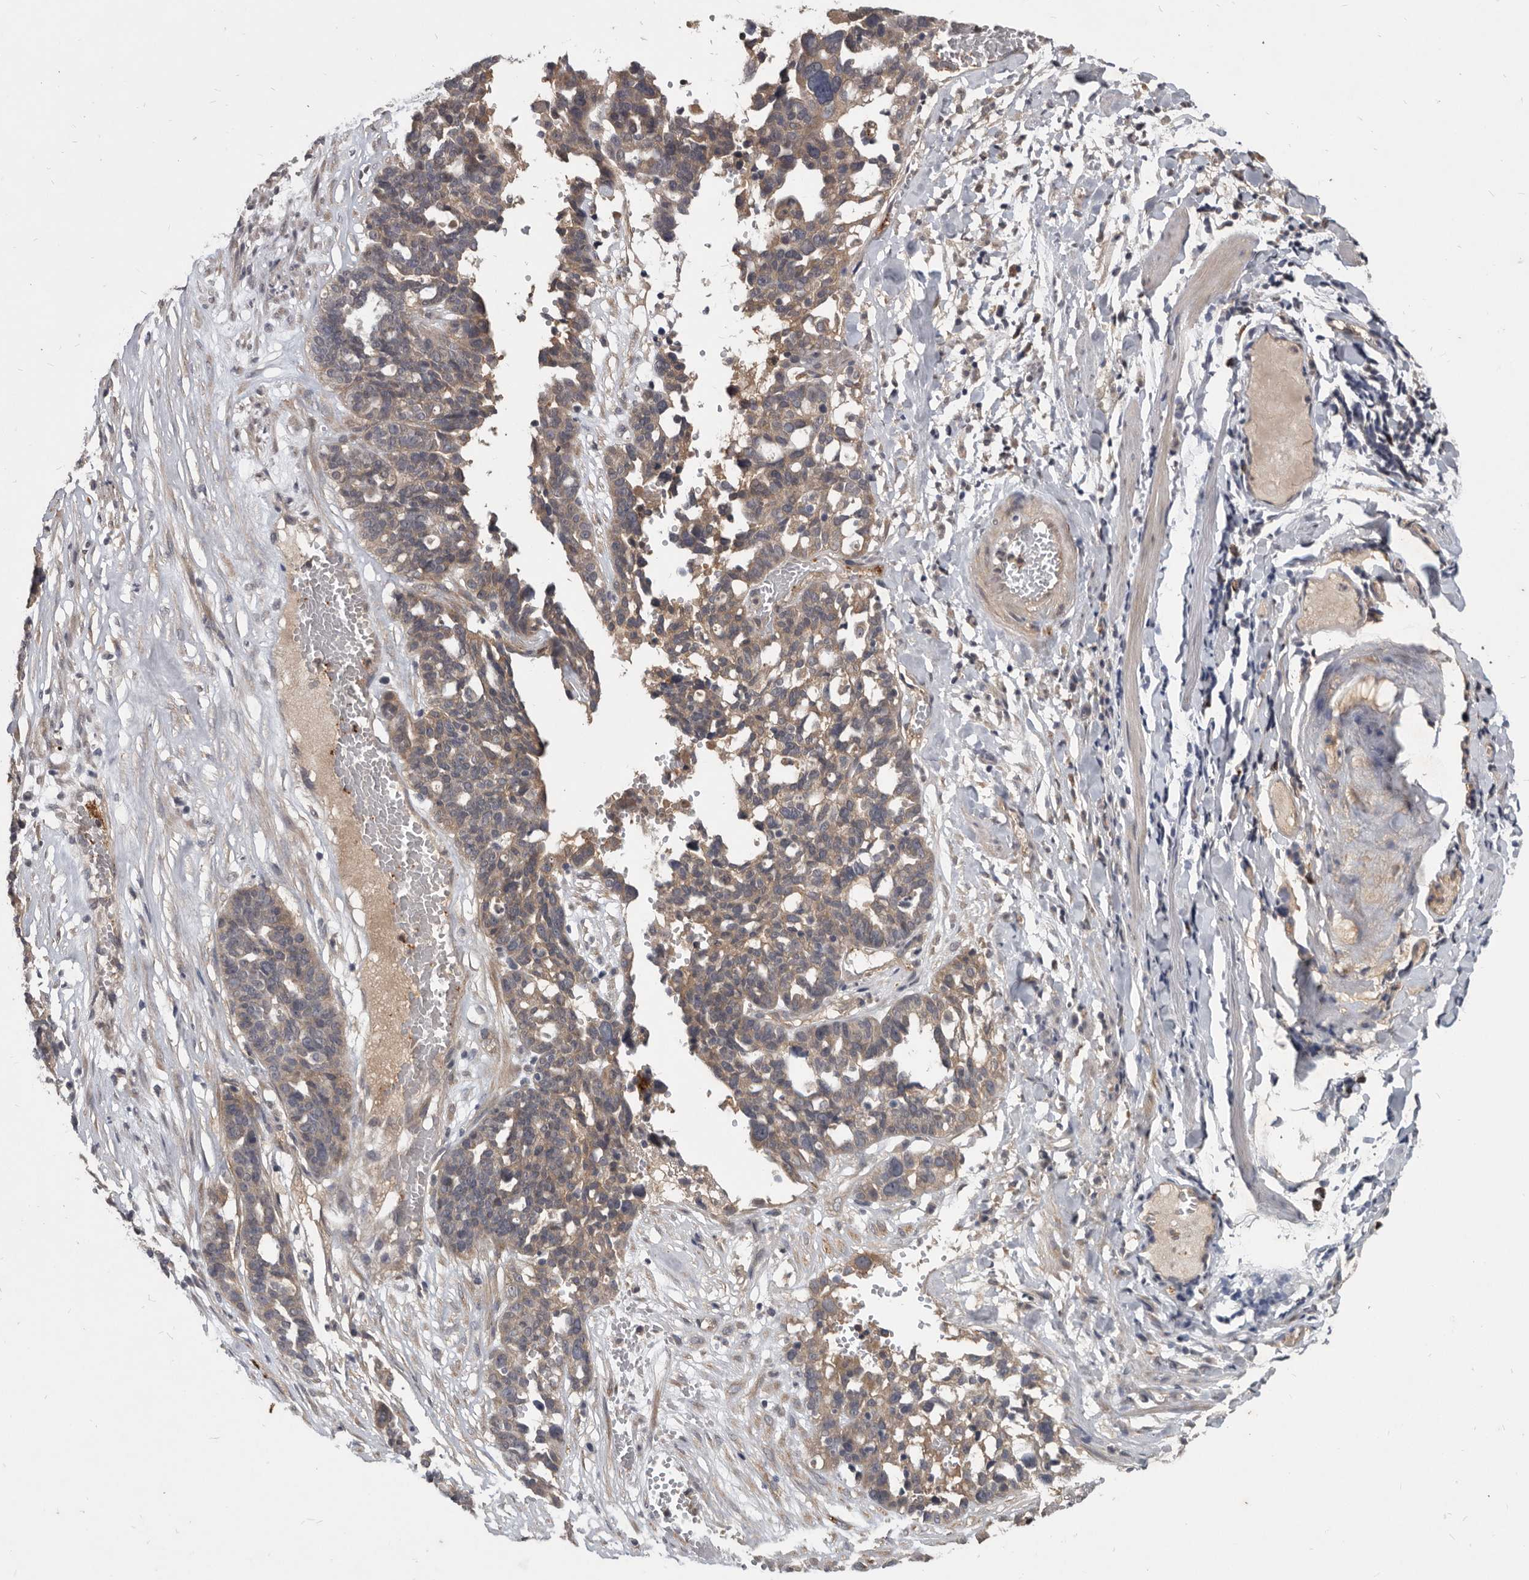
{"staining": {"intensity": "weak", "quantity": ">75%", "location": "cytoplasmic/membranous"}, "tissue": "ovarian cancer", "cell_type": "Tumor cells", "image_type": "cancer", "snomed": [{"axis": "morphology", "description": "Cystadenocarcinoma, serous, NOS"}, {"axis": "topography", "description": "Ovary"}], "caption": "Ovarian cancer tissue shows weak cytoplasmic/membranous staining in approximately >75% of tumor cells The staining is performed using DAB brown chromogen to label protein expression. The nuclei are counter-stained blue using hematoxylin.", "gene": "DNAJC28", "patient": {"sex": "female", "age": 59}}